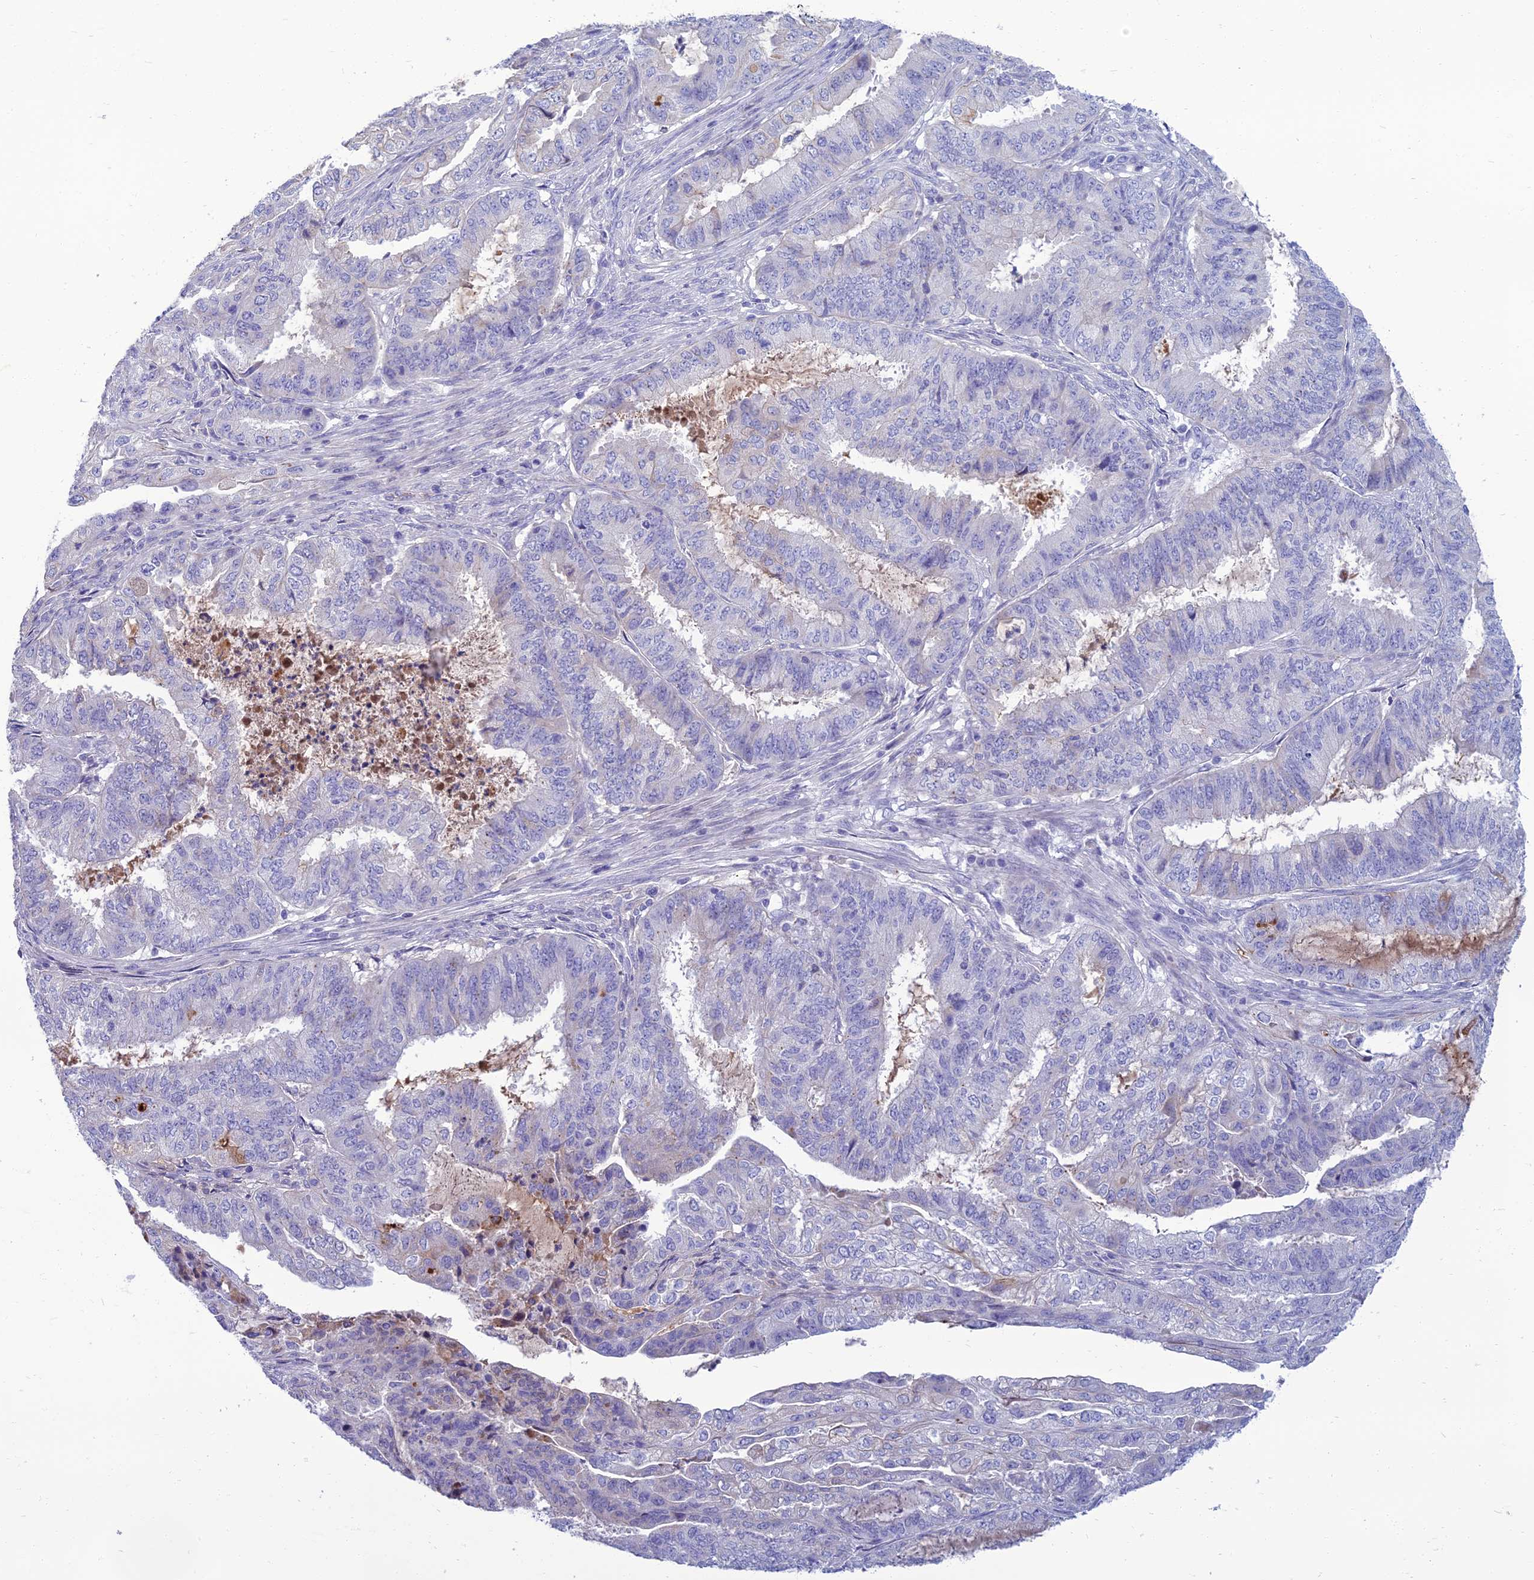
{"staining": {"intensity": "negative", "quantity": "none", "location": "none"}, "tissue": "endometrial cancer", "cell_type": "Tumor cells", "image_type": "cancer", "snomed": [{"axis": "morphology", "description": "Adenocarcinoma, NOS"}, {"axis": "topography", "description": "Endometrium"}], "caption": "This is an IHC histopathology image of human endometrial adenocarcinoma. There is no expression in tumor cells.", "gene": "SPTLC3", "patient": {"sex": "female", "age": 51}}